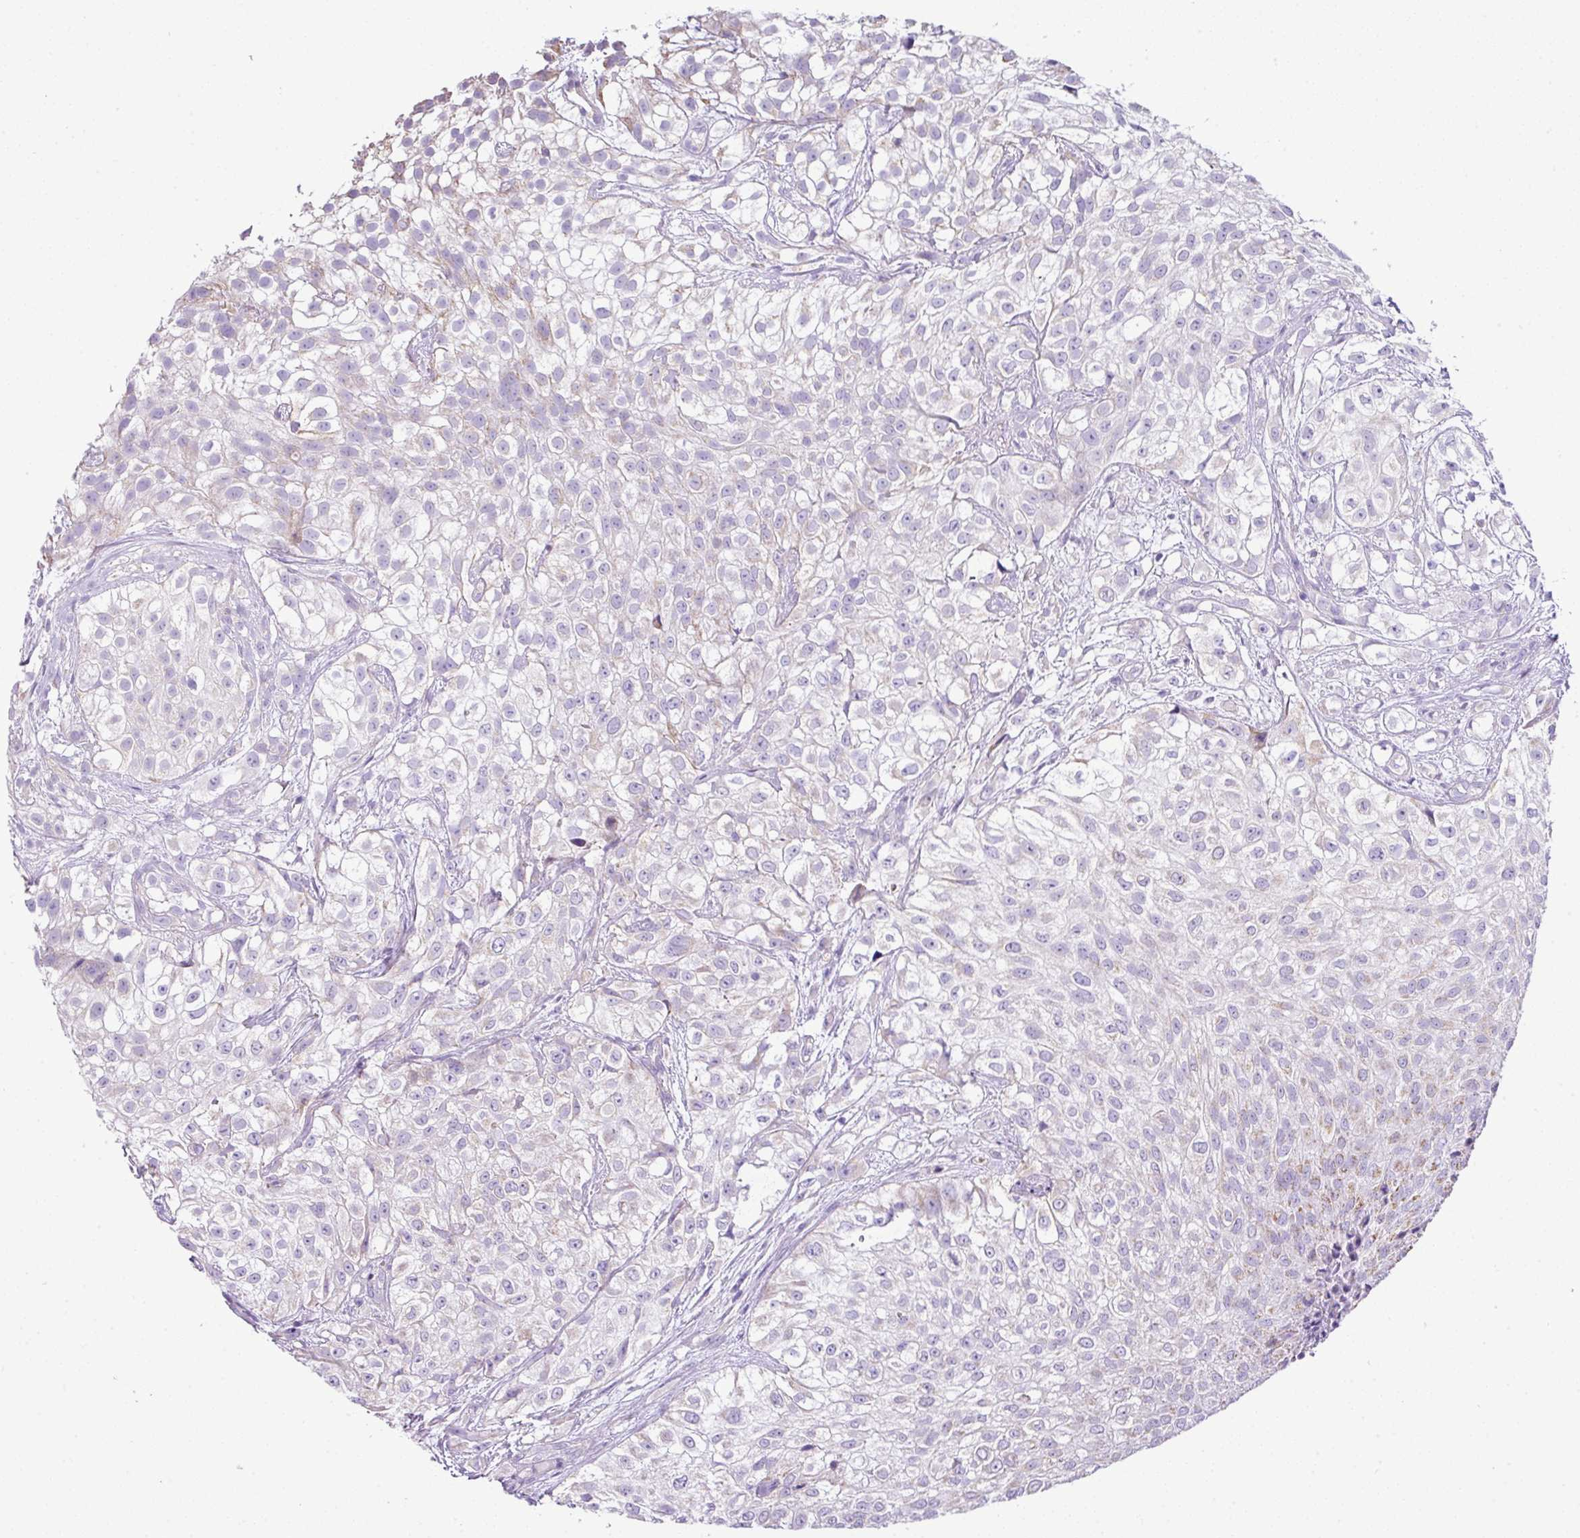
{"staining": {"intensity": "weak", "quantity": "<25%", "location": "cytoplasmic/membranous"}, "tissue": "urothelial cancer", "cell_type": "Tumor cells", "image_type": "cancer", "snomed": [{"axis": "morphology", "description": "Urothelial carcinoma, High grade"}, {"axis": "topography", "description": "Urinary bladder"}], "caption": "Urothelial cancer stained for a protein using immunohistochemistry reveals no positivity tumor cells.", "gene": "PGAP4", "patient": {"sex": "male", "age": 56}}